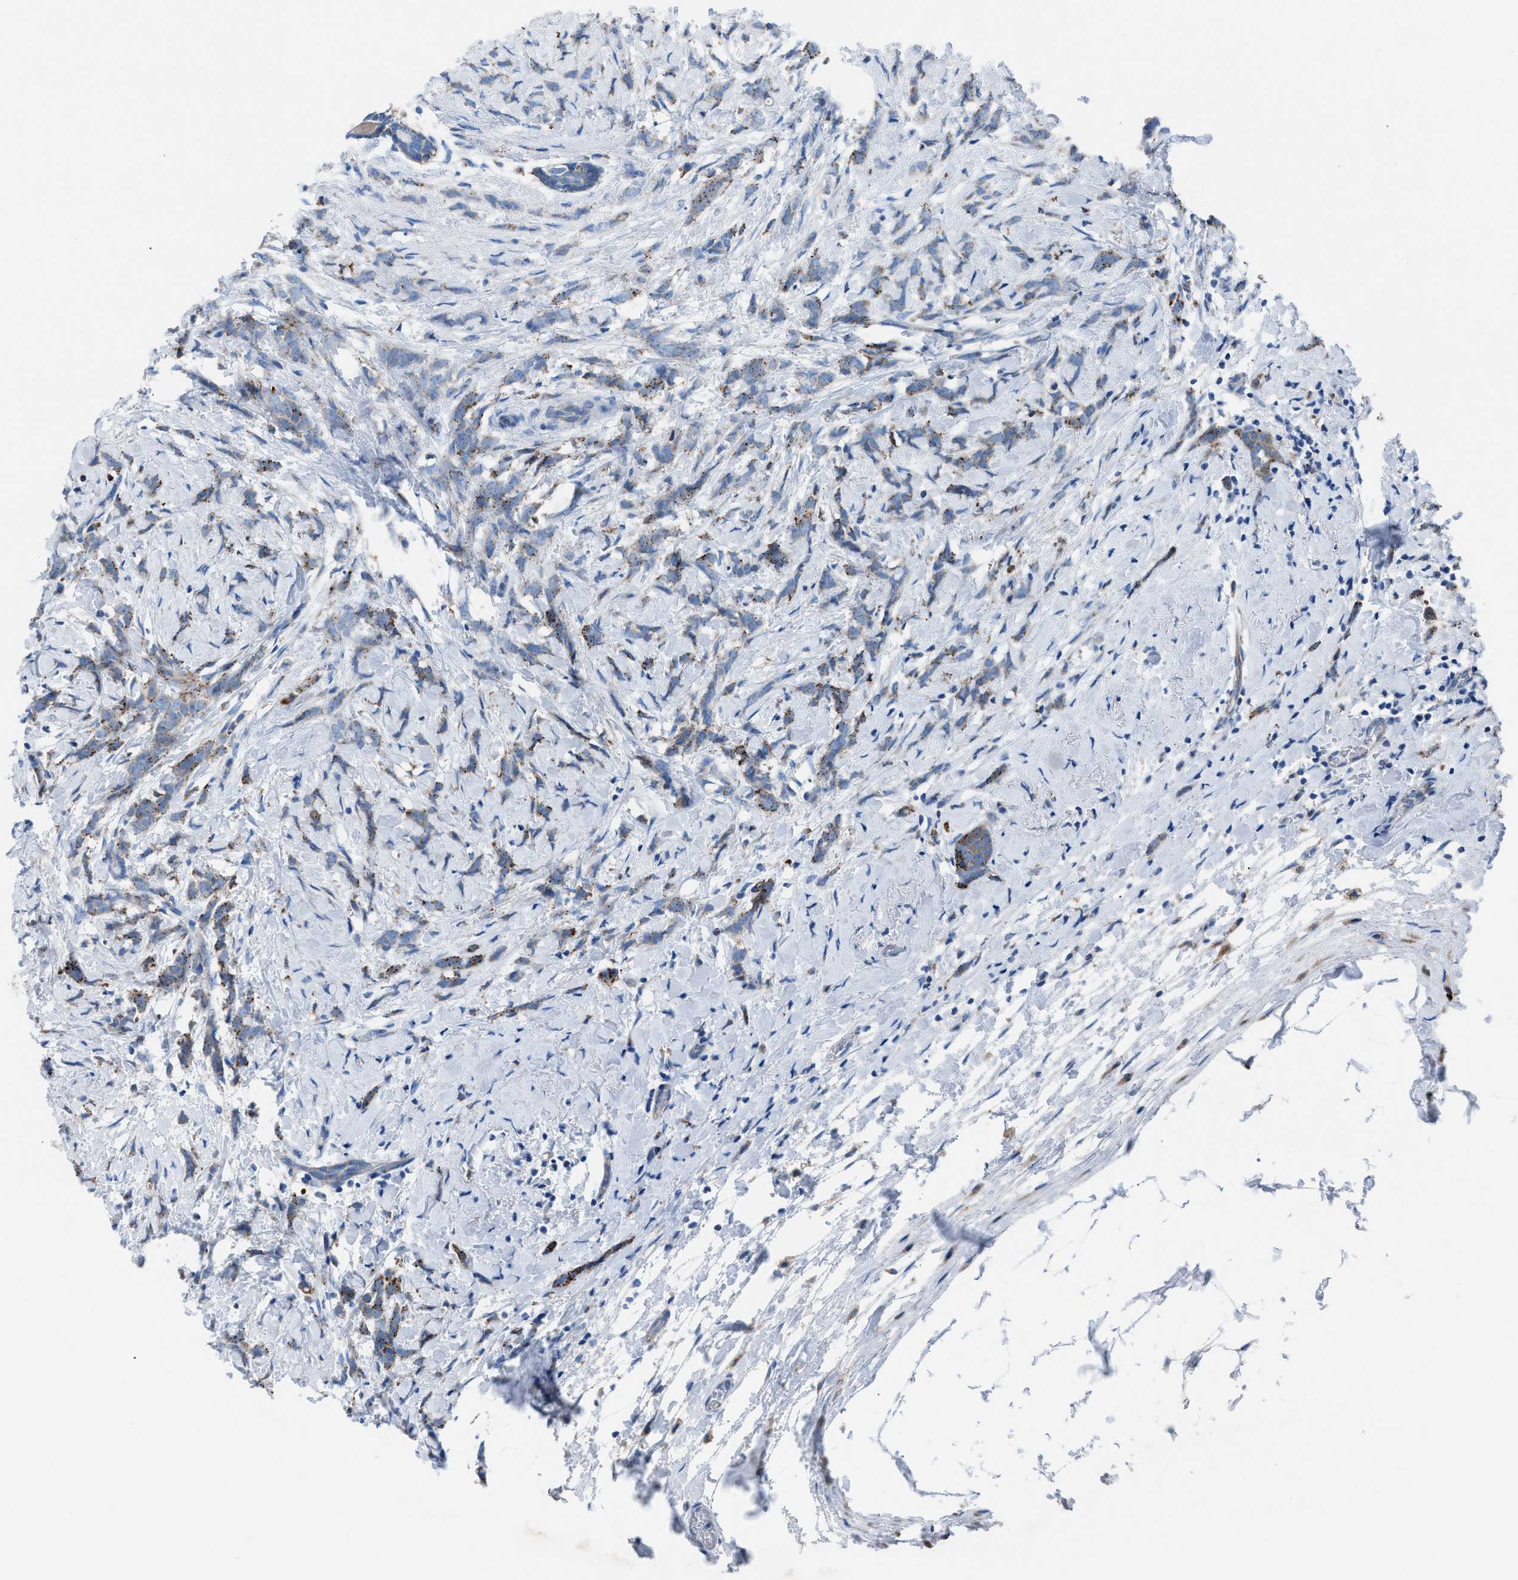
{"staining": {"intensity": "weak", "quantity": ">75%", "location": "cytoplasmic/membranous"}, "tissue": "breast cancer", "cell_type": "Tumor cells", "image_type": "cancer", "snomed": [{"axis": "morphology", "description": "Lobular carcinoma, in situ"}, {"axis": "morphology", "description": "Lobular carcinoma"}, {"axis": "topography", "description": "Breast"}], "caption": "Breast lobular carcinoma stained for a protein (brown) exhibits weak cytoplasmic/membranous positive positivity in approximately >75% of tumor cells.", "gene": "CD1B", "patient": {"sex": "female", "age": 41}}